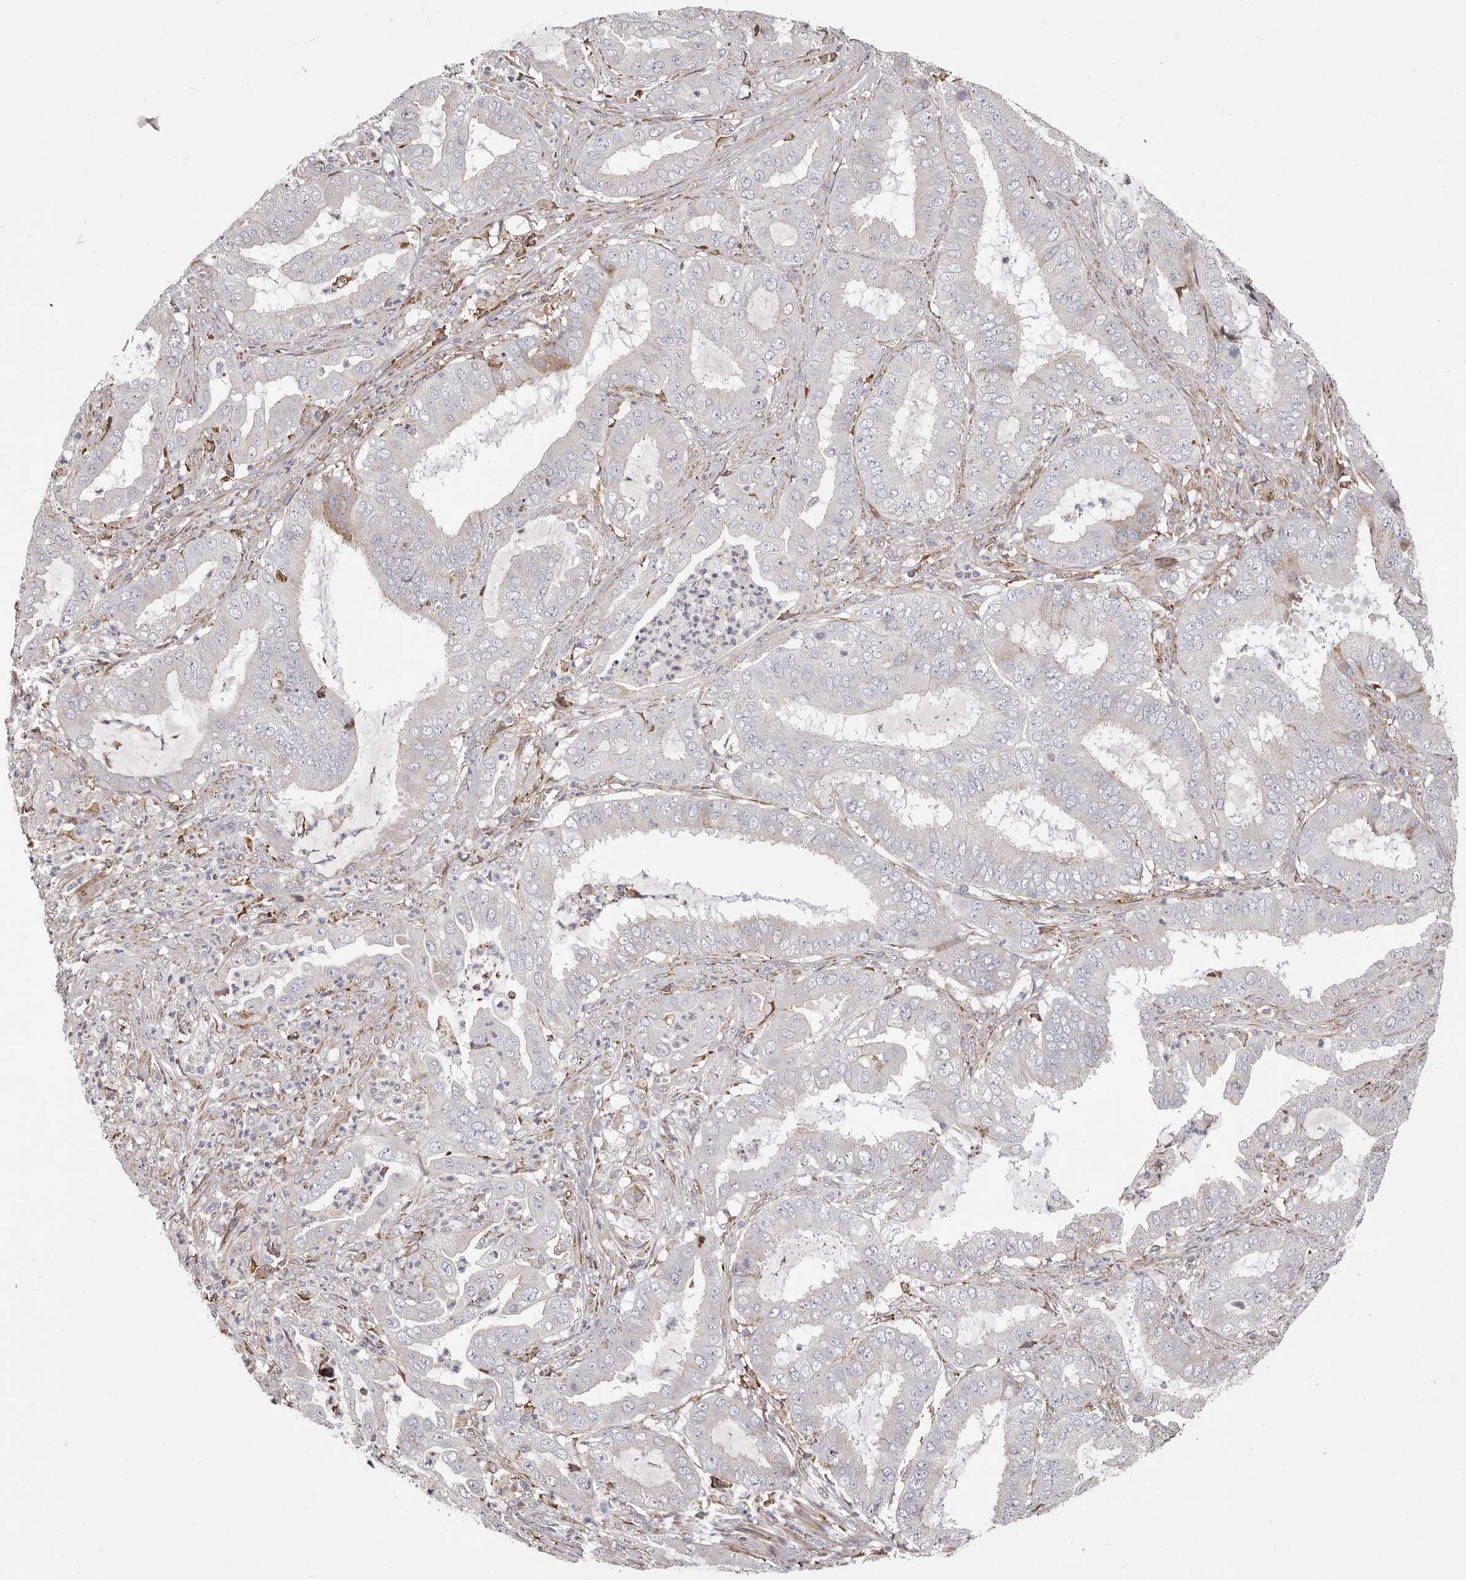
{"staining": {"intensity": "negative", "quantity": "none", "location": "none"}, "tissue": "endometrial cancer", "cell_type": "Tumor cells", "image_type": "cancer", "snomed": [{"axis": "morphology", "description": "Adenocarcinoma, NOS"}, {"axis": "topography", "description": "Endometrium"}], "caption": "The image reveals no significant expression in tumor cells of endometrial adenocarcinoma. (Brightfield microscopy of DAB IHC at high magnification).", "gene": "ALPK1", "patient": {"sex": "female", "age": 51}}